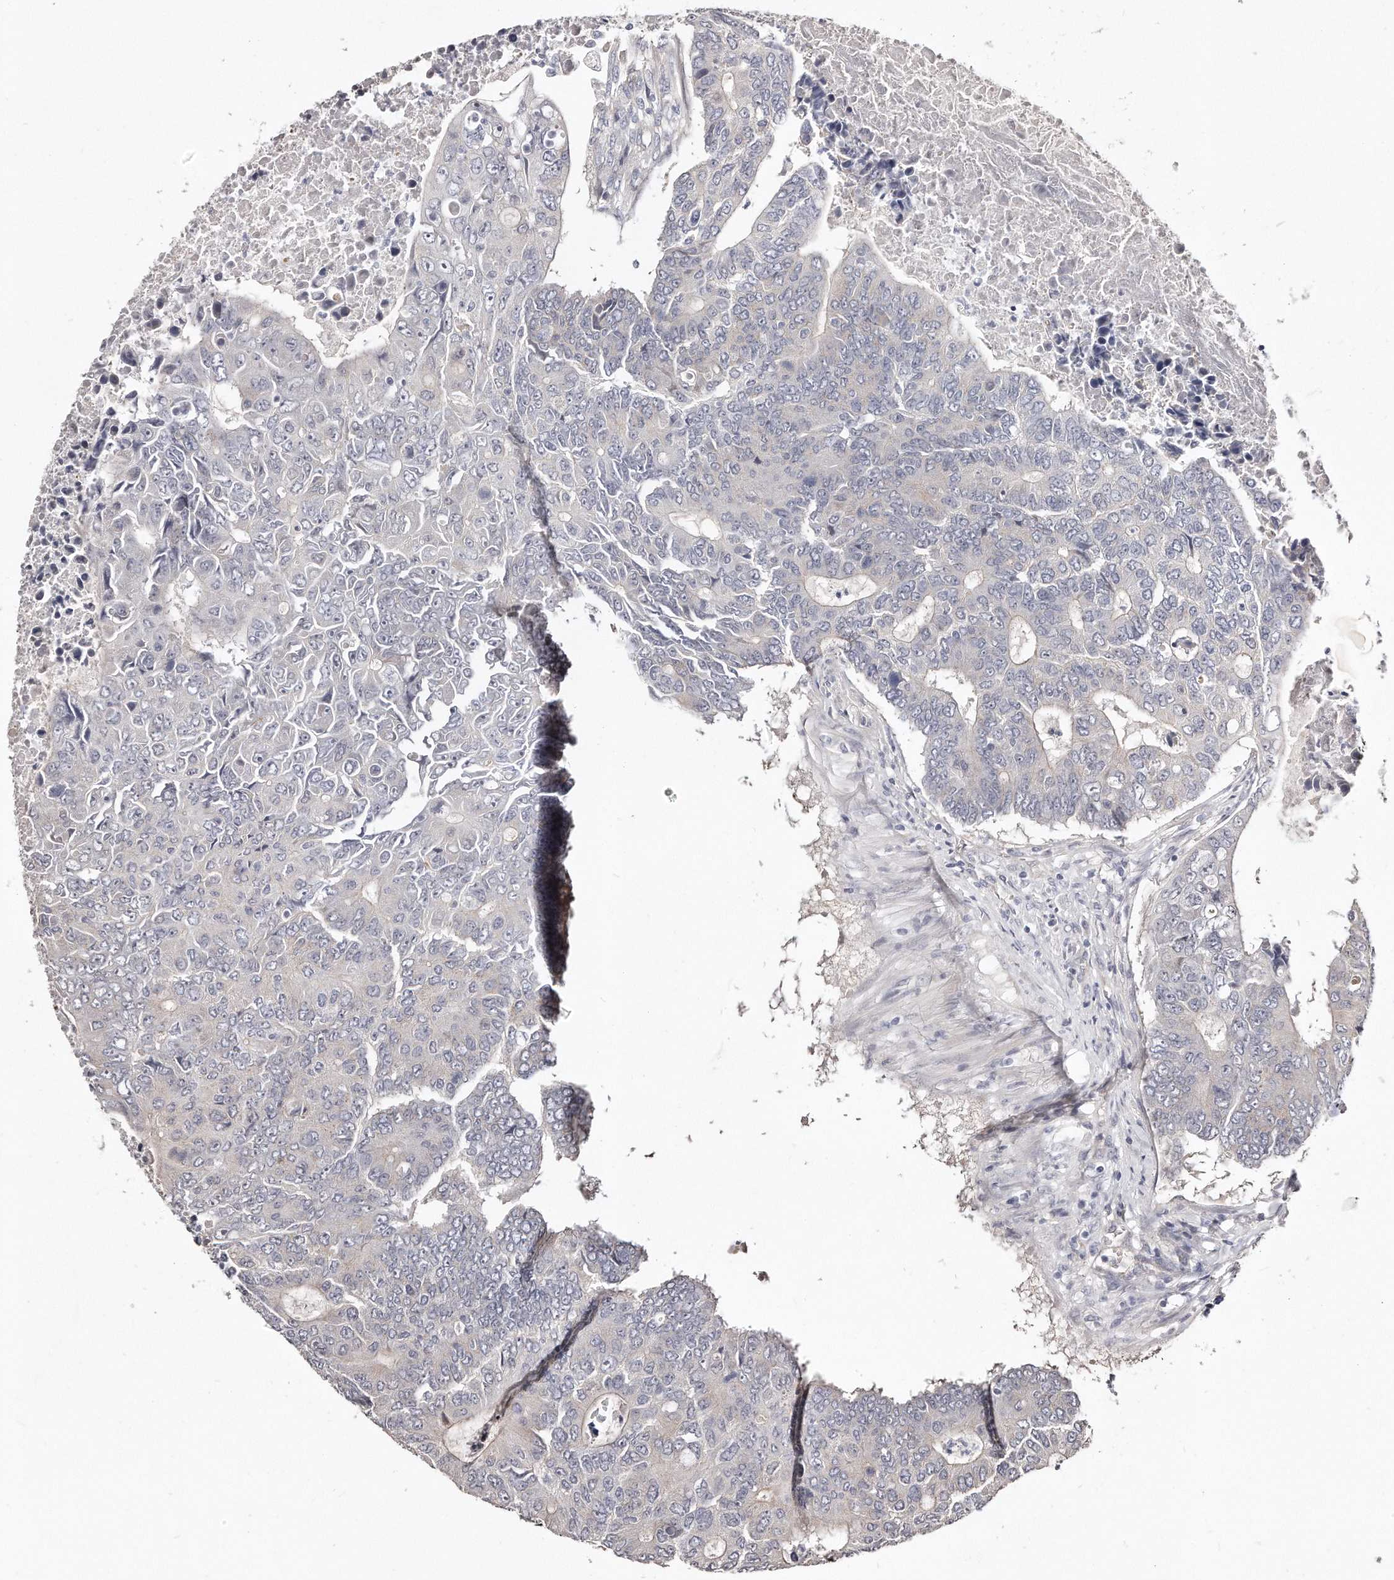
{"staining": {"intensity": "negative", "quantity": "none", "location": "none"}, "tissue": "colorectal cancer", "cell_type": "Tumor cells", "image_type": "cancer", "snomed": [{"axis": "morphology", "description": "Adenocarcinoma, NOS"}, {"axis": "topography", "description": "Colon"}], "caption": "Tumor cells show no significant expression in colorectal cancer.", "gene": "CASZ1", "patient": {"sex": "male", "age": 87}}